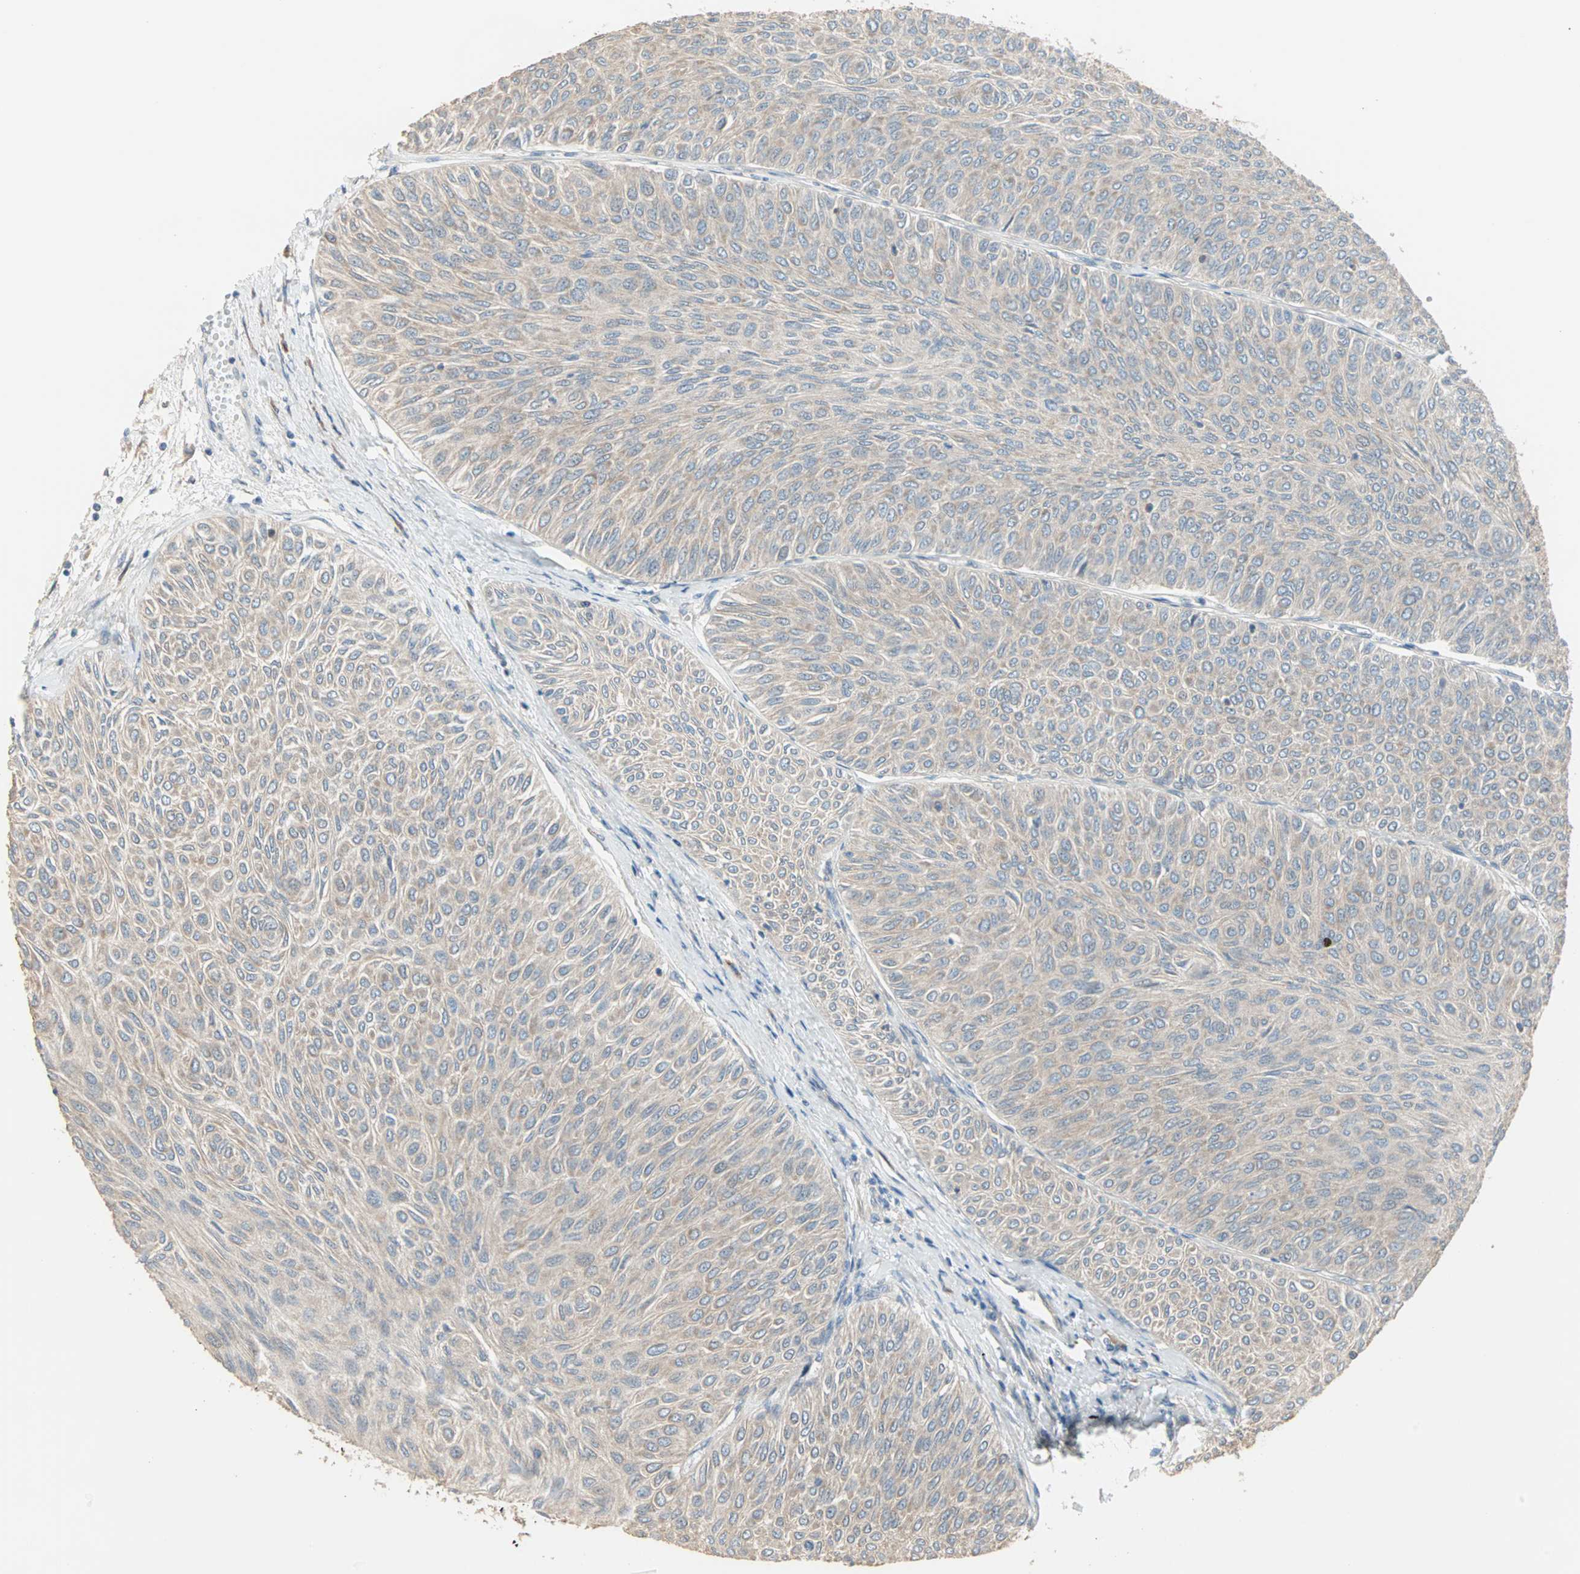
{"staining": {"intensity": "weak", "quantity": ">75%", "location": "cytoplasmic/membranous"}, "tissue": "urothelial cancer", "cell_type": "Tumor cells", "image_type": "cancer", "snomed": [{"axis": "morphology", "description": "Urothelial carcinoma, Low grade"}, {"axis": "topography", "description": "Urinary bladder"}], "caption": "Immunohistochemistry staining of urothelial cancer, which exhibits low levels of weak cytoplasmic/membranous staining in about >75% of tumor cells indicating weak cytoplasmic/membranous protein positivity. The staining was performed using DAB (3,3'-diaminobenzidine) (brown) for protein detection and nuclei were counterstained in hematoxylin (blue).", "gene": "SAR1A", "patient": {"sex": "male", "age": 78}}